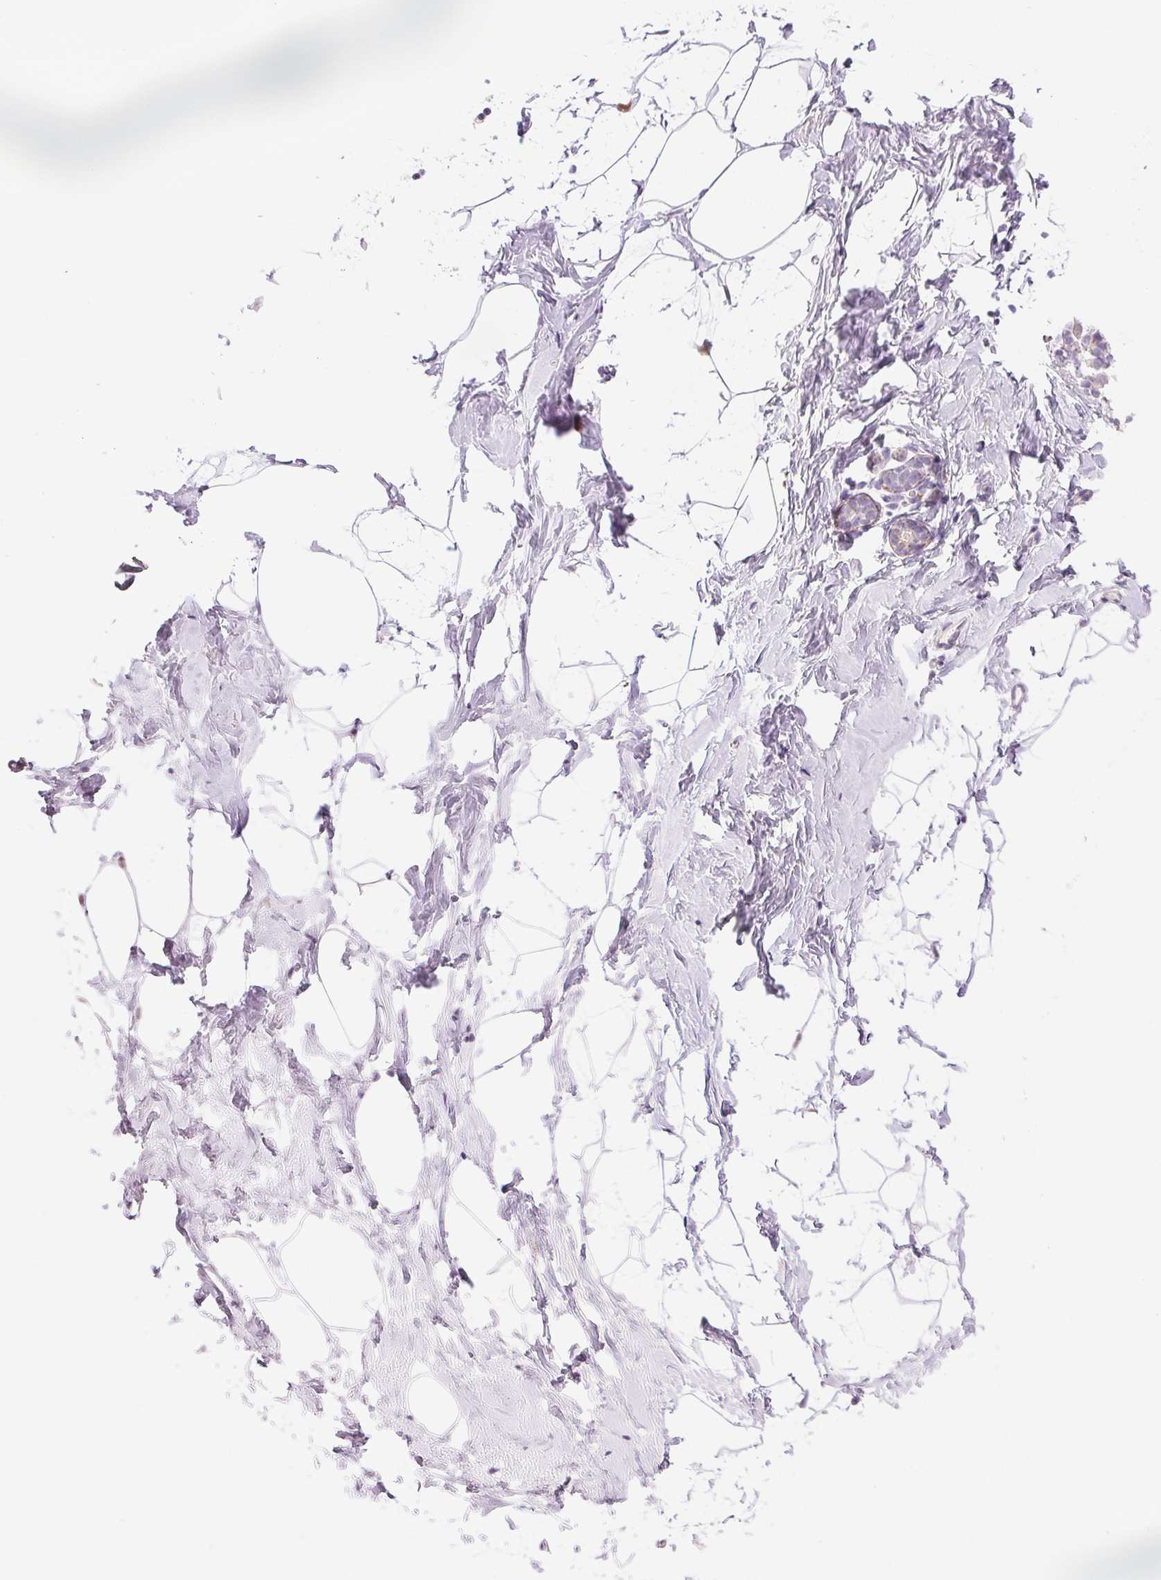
{"staining": {"intensity": "negative", "quantity": "none", "location": "none"}, "tissue": "breast", "cell_type": "Adipocytes", "image_type": "normal", "snomed": [{"axis": "morphology", "description": "Normal tissue, NOS"}, {"axis": "topography", "description": "Breast"}], "caption": "Adipocytes show no significant expression in normal breast. Nuclei are stained in blue.", "gene": "TEKT1", "patient": {"sex": "female", "age": 32}}